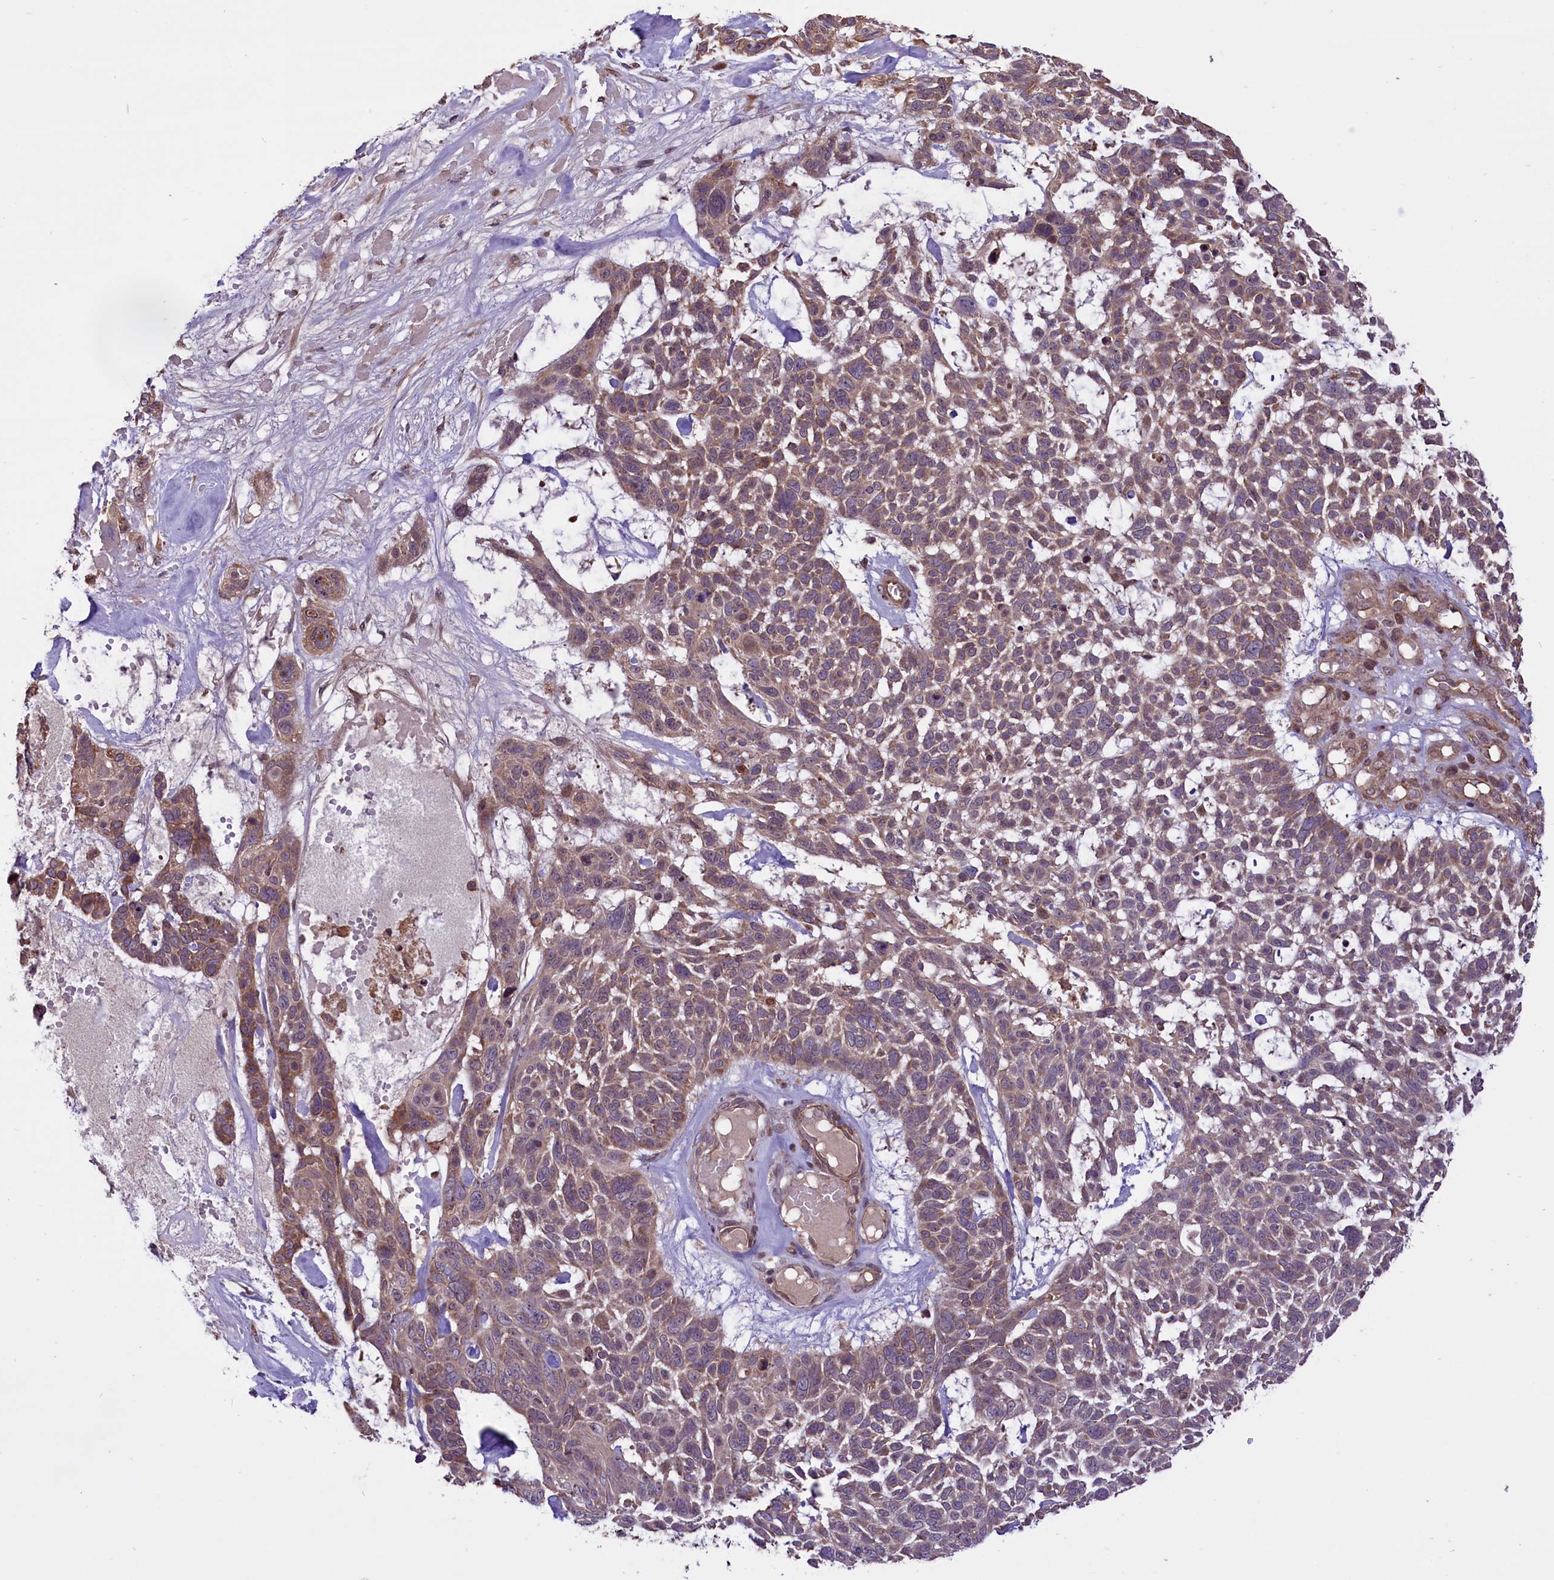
{"staining": {"intensity": "weak", "quantity": ">75%", "location": "cytoplasmic/membranous"}, "tissue": "skin cancer", "cell_type": "Tumor cells", "image_type": "cancer", "snomed": [{"axis": "morphology", "description": "Basal cell carcinoma"}, {"axis": "topography", "description": "Skin"}], "caption": "A low amount of weak cytoplasmic/membranous staining is present in about >75% of tumor cells in skin cancer (basal cell carcinoma) tissue. The staining was performed using DAB (3,3'-diaminobenzidine), with brown indicating positive protein expression. Nuclei are stained blue with hematoxylin.", "gene": "HDAC5", "patient": {"sex": "male", "age": 88}}